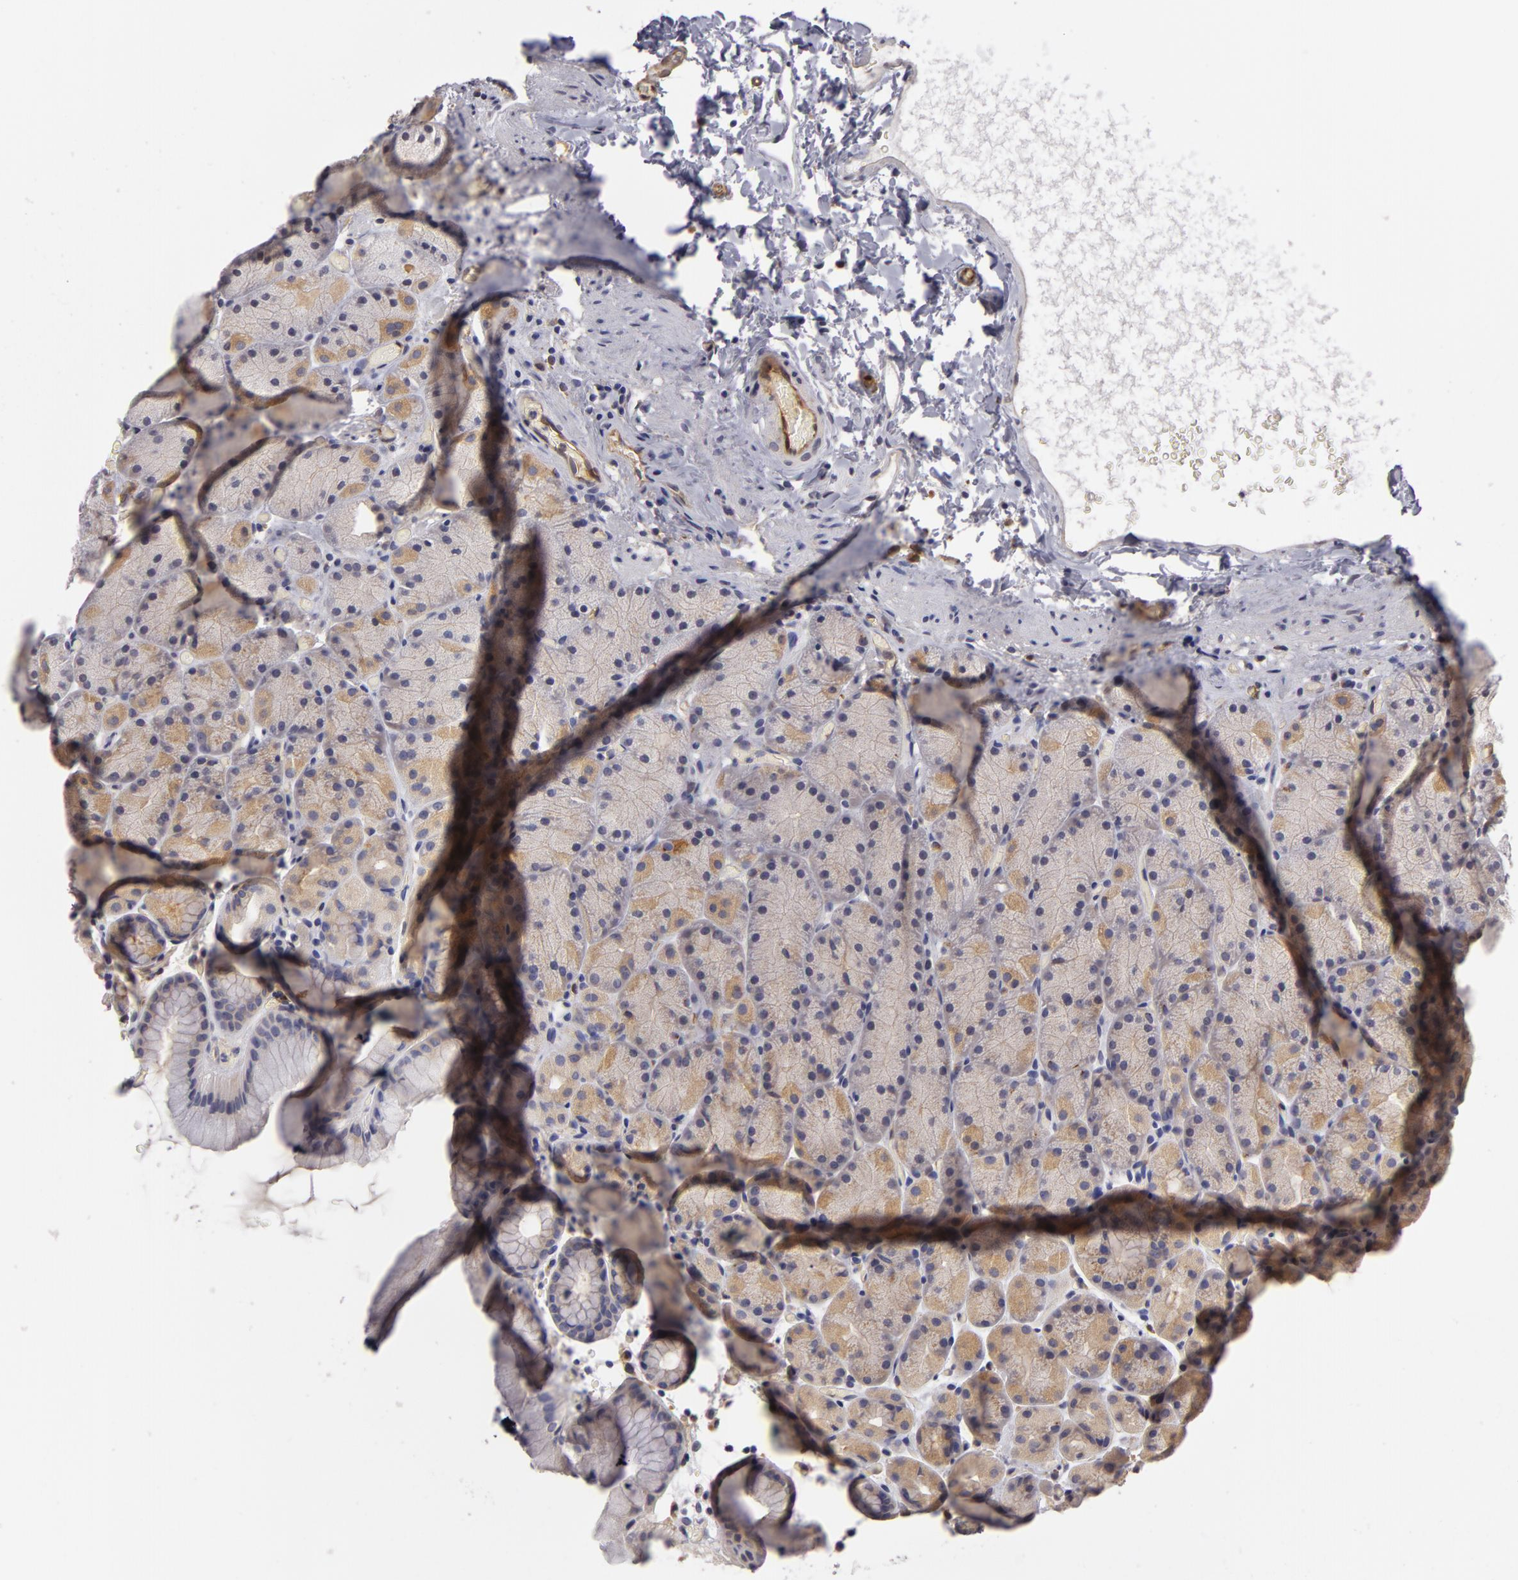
{"staining": {"intensity": "weak", "quantity": "<25%", "location": "cytoplasmic/membranous"}, "tissue": "stomach", "cell_type": "Glandular cells", "image_type": "normal", "snomed": [{"axis": "morphology", "description": "Normal tissue, NOS"}, {"axis": "topography", "description": "Stomach, upper"}], "caption": "A high-resolution photomicrograph shows IHC staining of benign stomach, which displays no significant expression in glandular cells.", "gene": "ZNF229", "patient": {"sex": "male", "age": 47}}